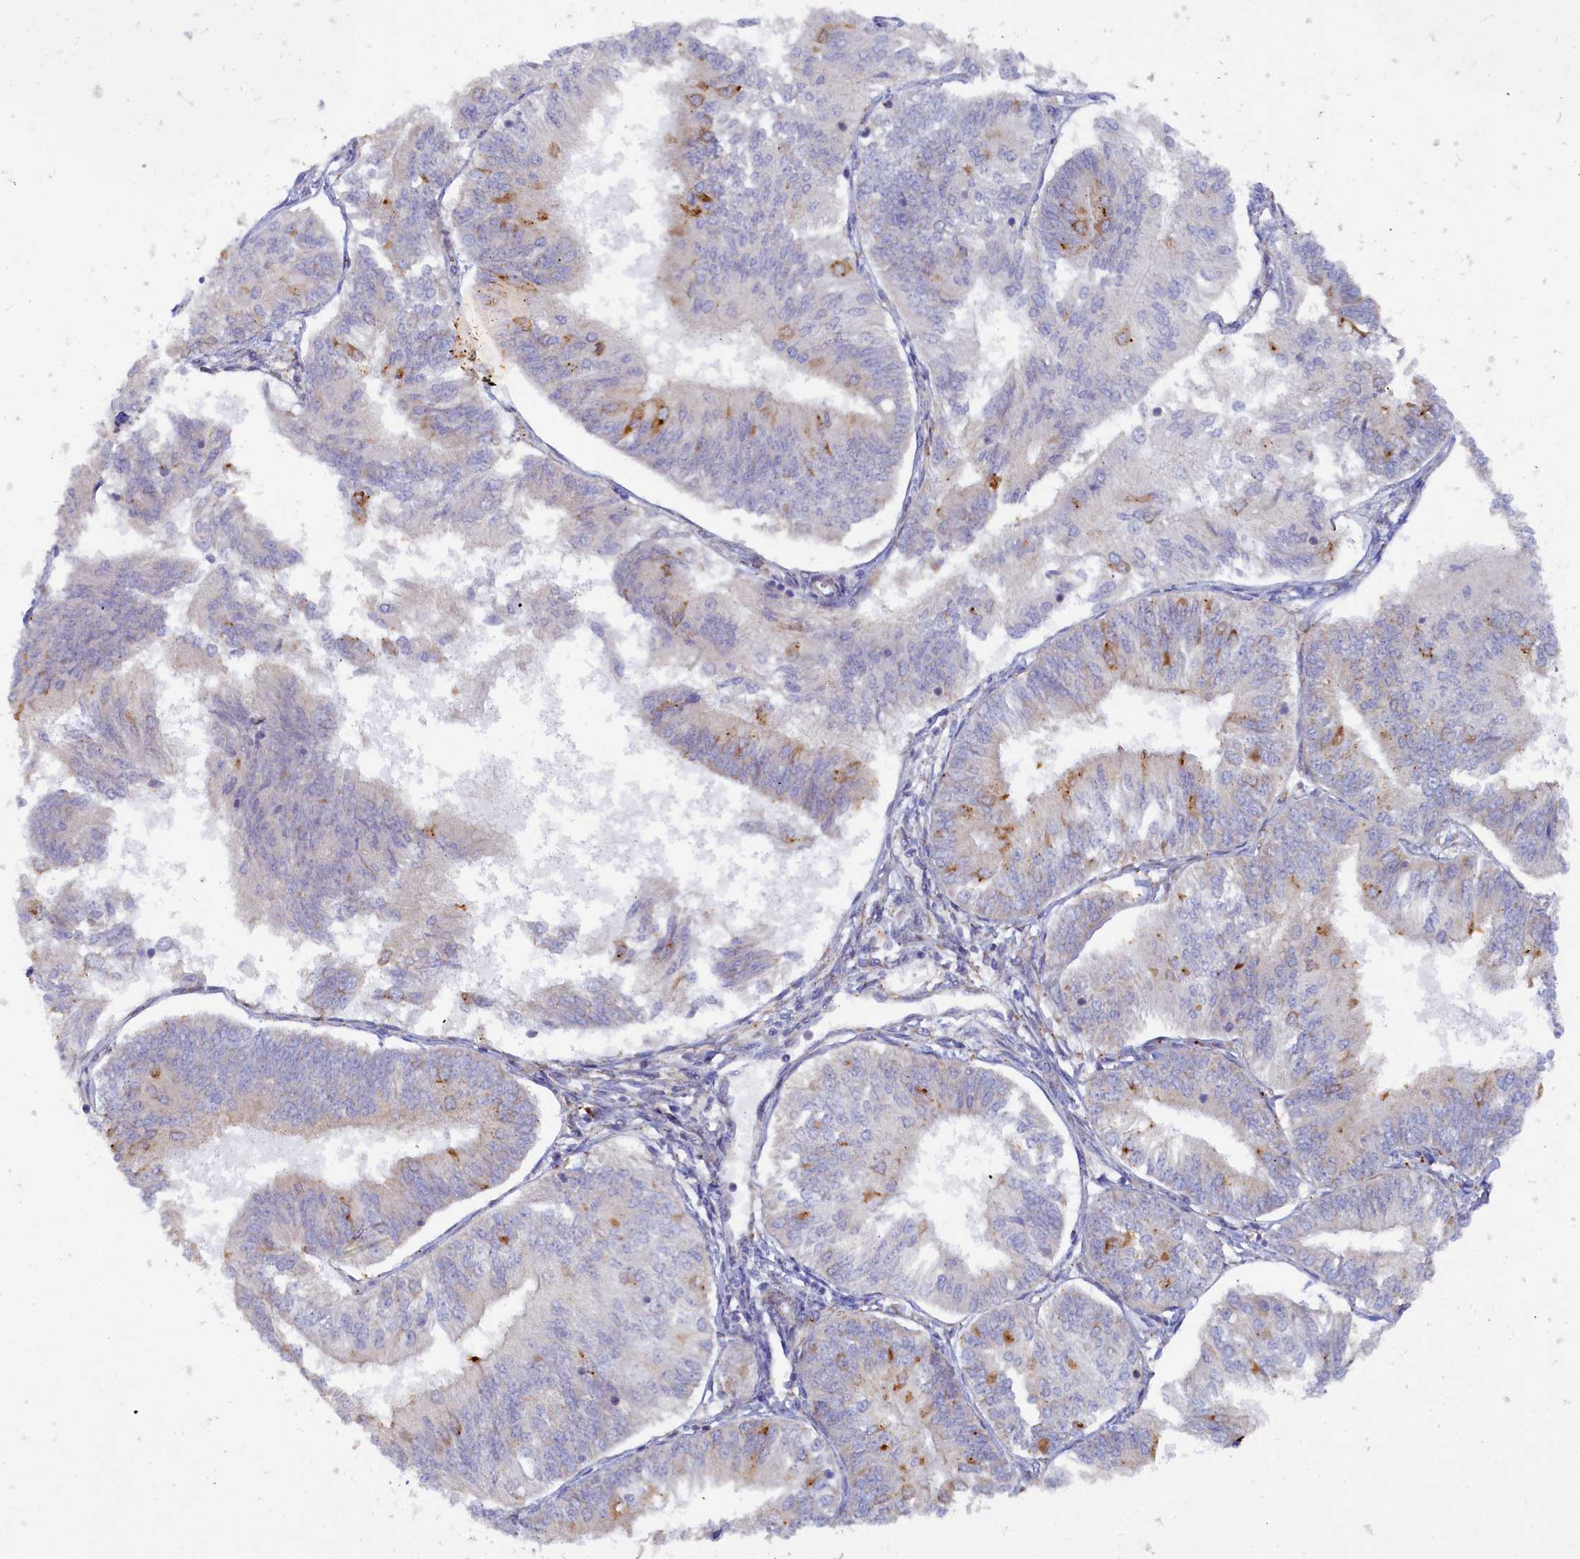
{"staining": {"intensity": "moderate", "quantity": "<25%", "location": "cytoplasmic/membranous"}, "tissue": "endometrial cancer", "cell_type": "Tumor cells", "image_type": "cancer", "snomed": [{"axis": "morphology", "description": "Adenocarcinoma, NOS"}, {"axis": "topography", "description": "Endometrium"}], "caption": "This histopathology image displays endometrial cancer stained with immunohistochemistry (IHC) to label a protein in brown. The cytoplasmic/membranous of tumor cells show moderate positivity for the protein. Nuclei are counter-stained blue.", "gene": "POGLUT3", "patient": {"sex": "female", "age": 58}}